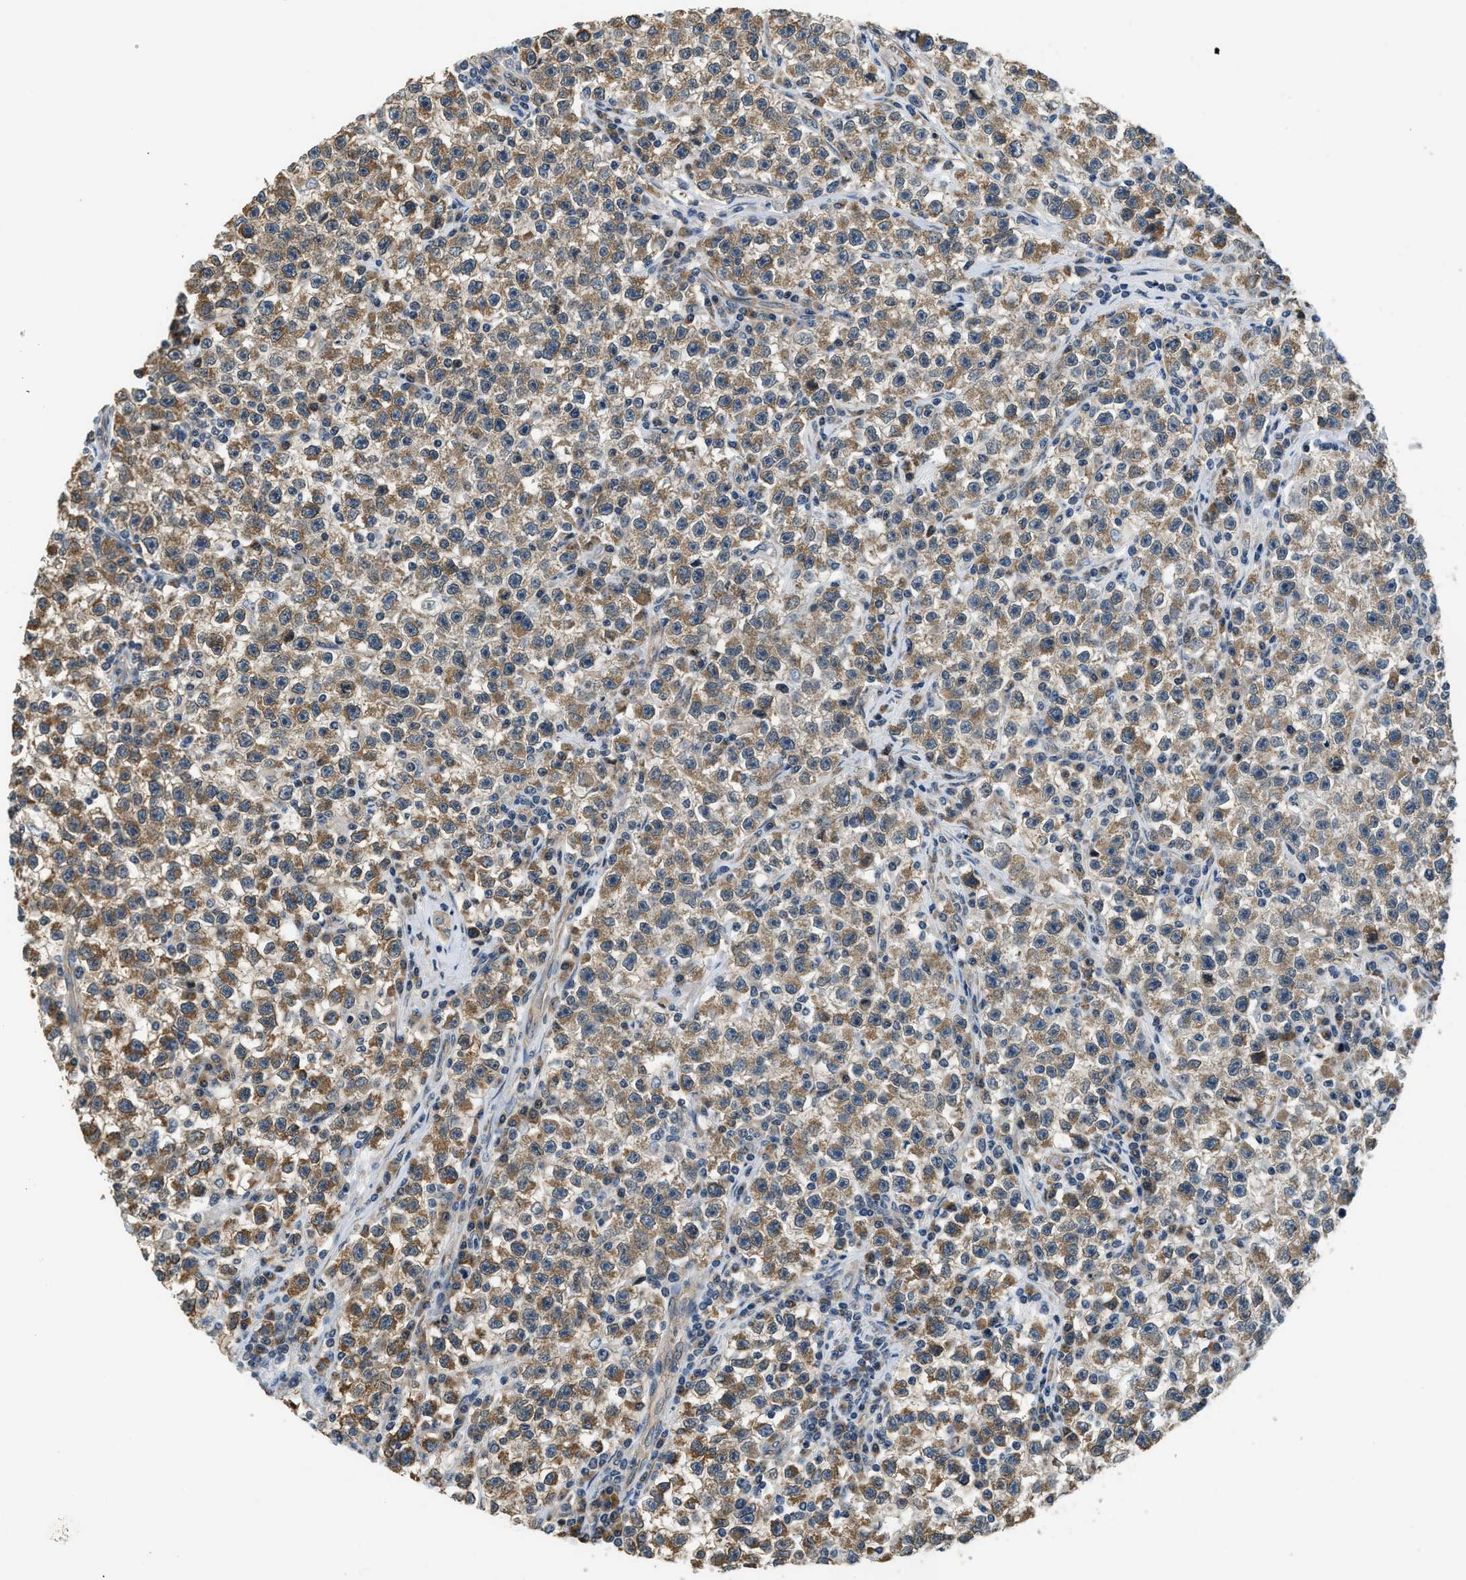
{"staining": {"intensity": "moderate", "quantity": ">75%", "location": "cytoplasmic/membranous"}, "tissue": "testis cancer", "cell_type": "Tumor cells", "image_type": "cancer", "snomed": [{"axis": "morphology", "description": "Seminoma, NOS"}, {"axis": "topography", "description": "Testis"}], "caption": "This histopathology image demonstrates immunohistochemistry (IHC) staining of testis cancer (seminoma), with medium moderate cytoplasmic/membranous expression in approximately >75% of tumor cells.", "gene": "ALOX12", "patient": {"sex": "male", "age": 22}}